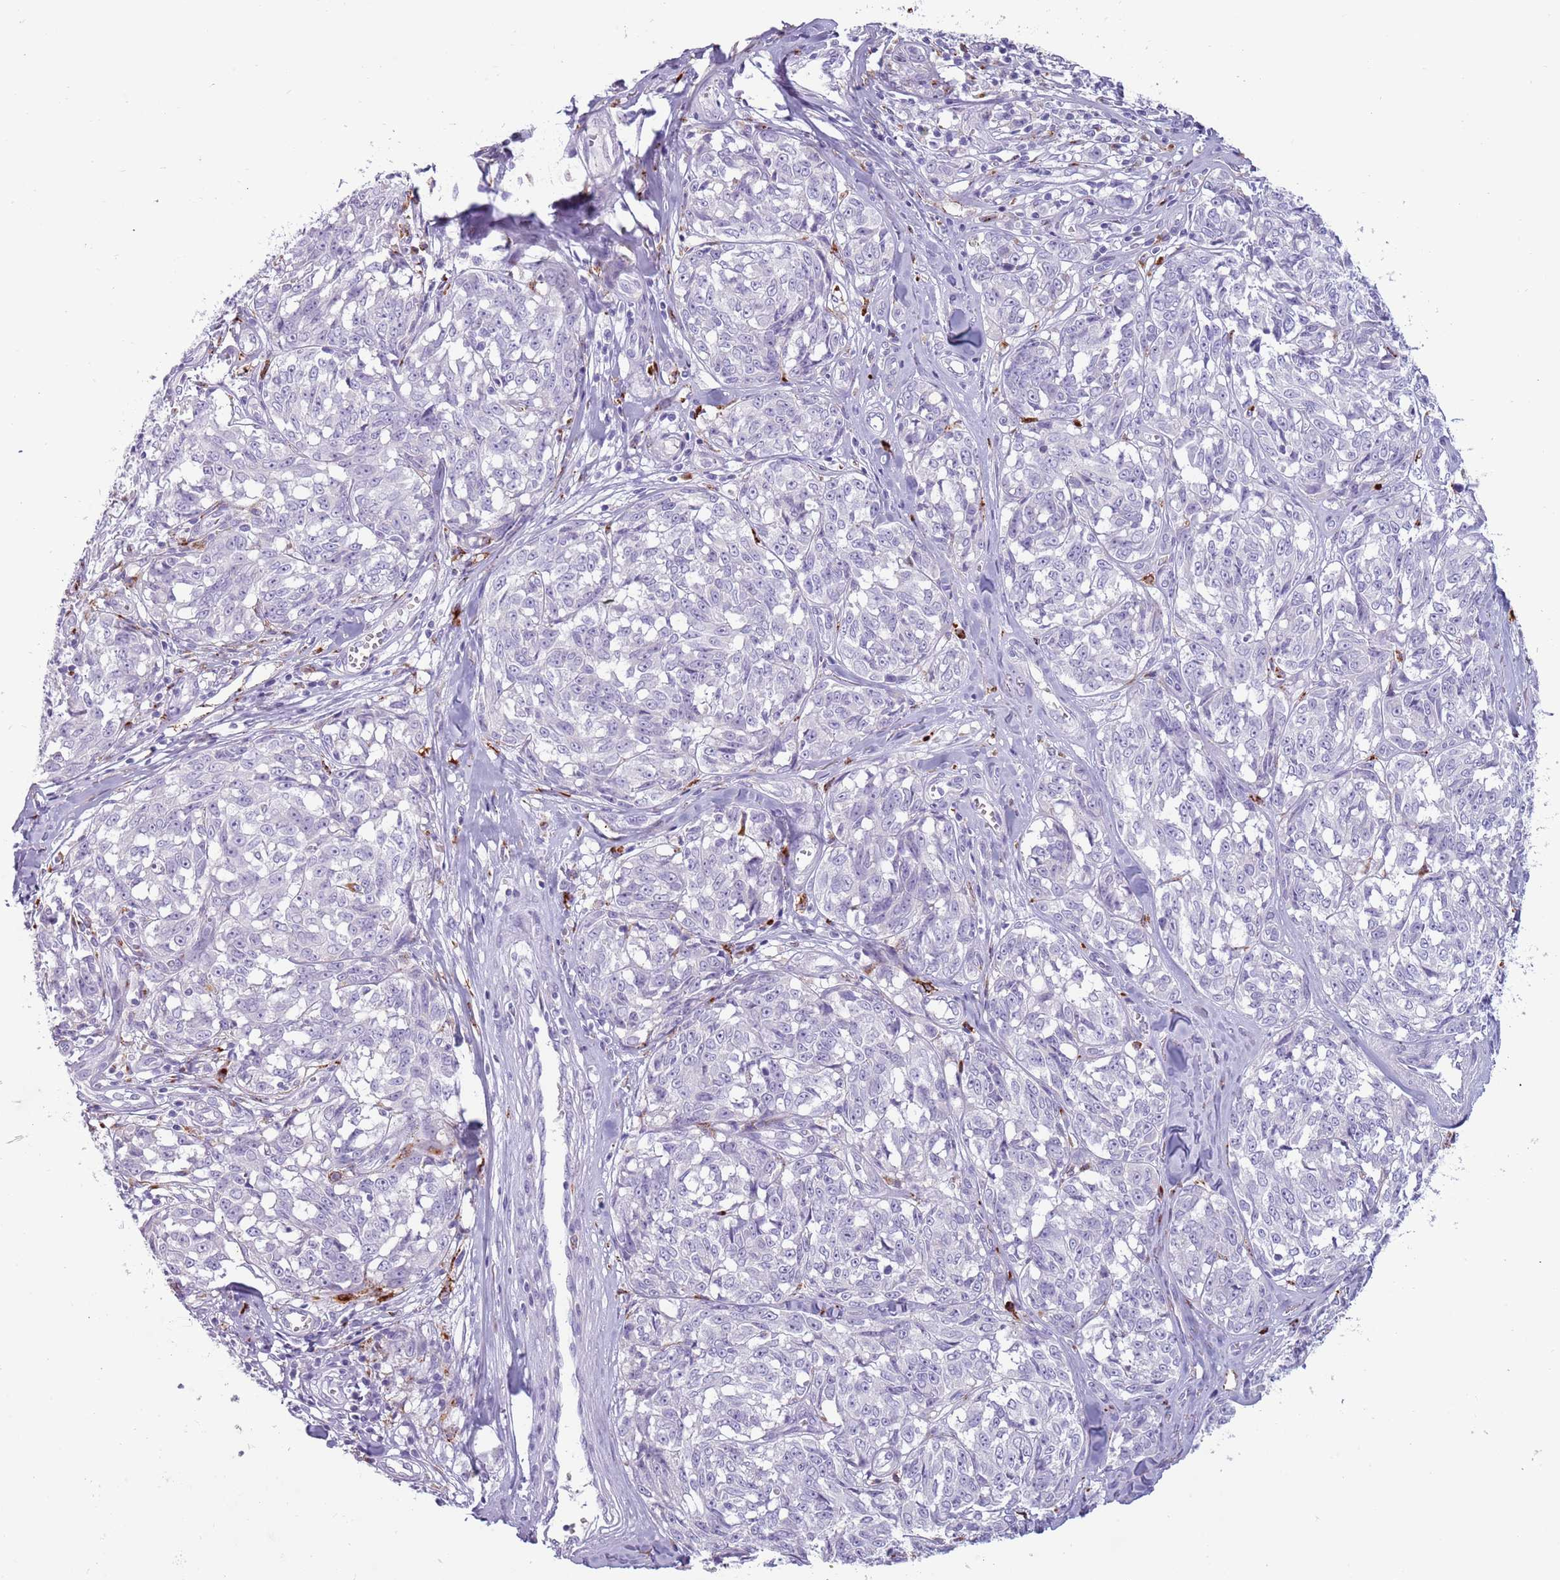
{"staining": {"intensity": "negative", "quantity": "none", "location": "none"}, "tissue": "melanoma", "cell_type": "Tumor cells", "image_type": "cancer", "snomed": [{"axis": "morphology", "description": "Normal tissue, NOS"}, {"axis": "morphology", "description": "Malignant melanoma, NOS"}, {"axis": "topography", "description": "Skin"}], "caption": "High magnification brightfield microscopy of malignant melanoma stained with DAB (3,3'-diaminobenzidine) (brown) and counterstained with hematoxylin (blue): tumor cells show no significant positivity. The staining is performed using DAB brown chromogen with nuclei counter-stained in using hematoxylin.", "gene": "NWD2", "patient": {"sex": "female", "age": 64}}